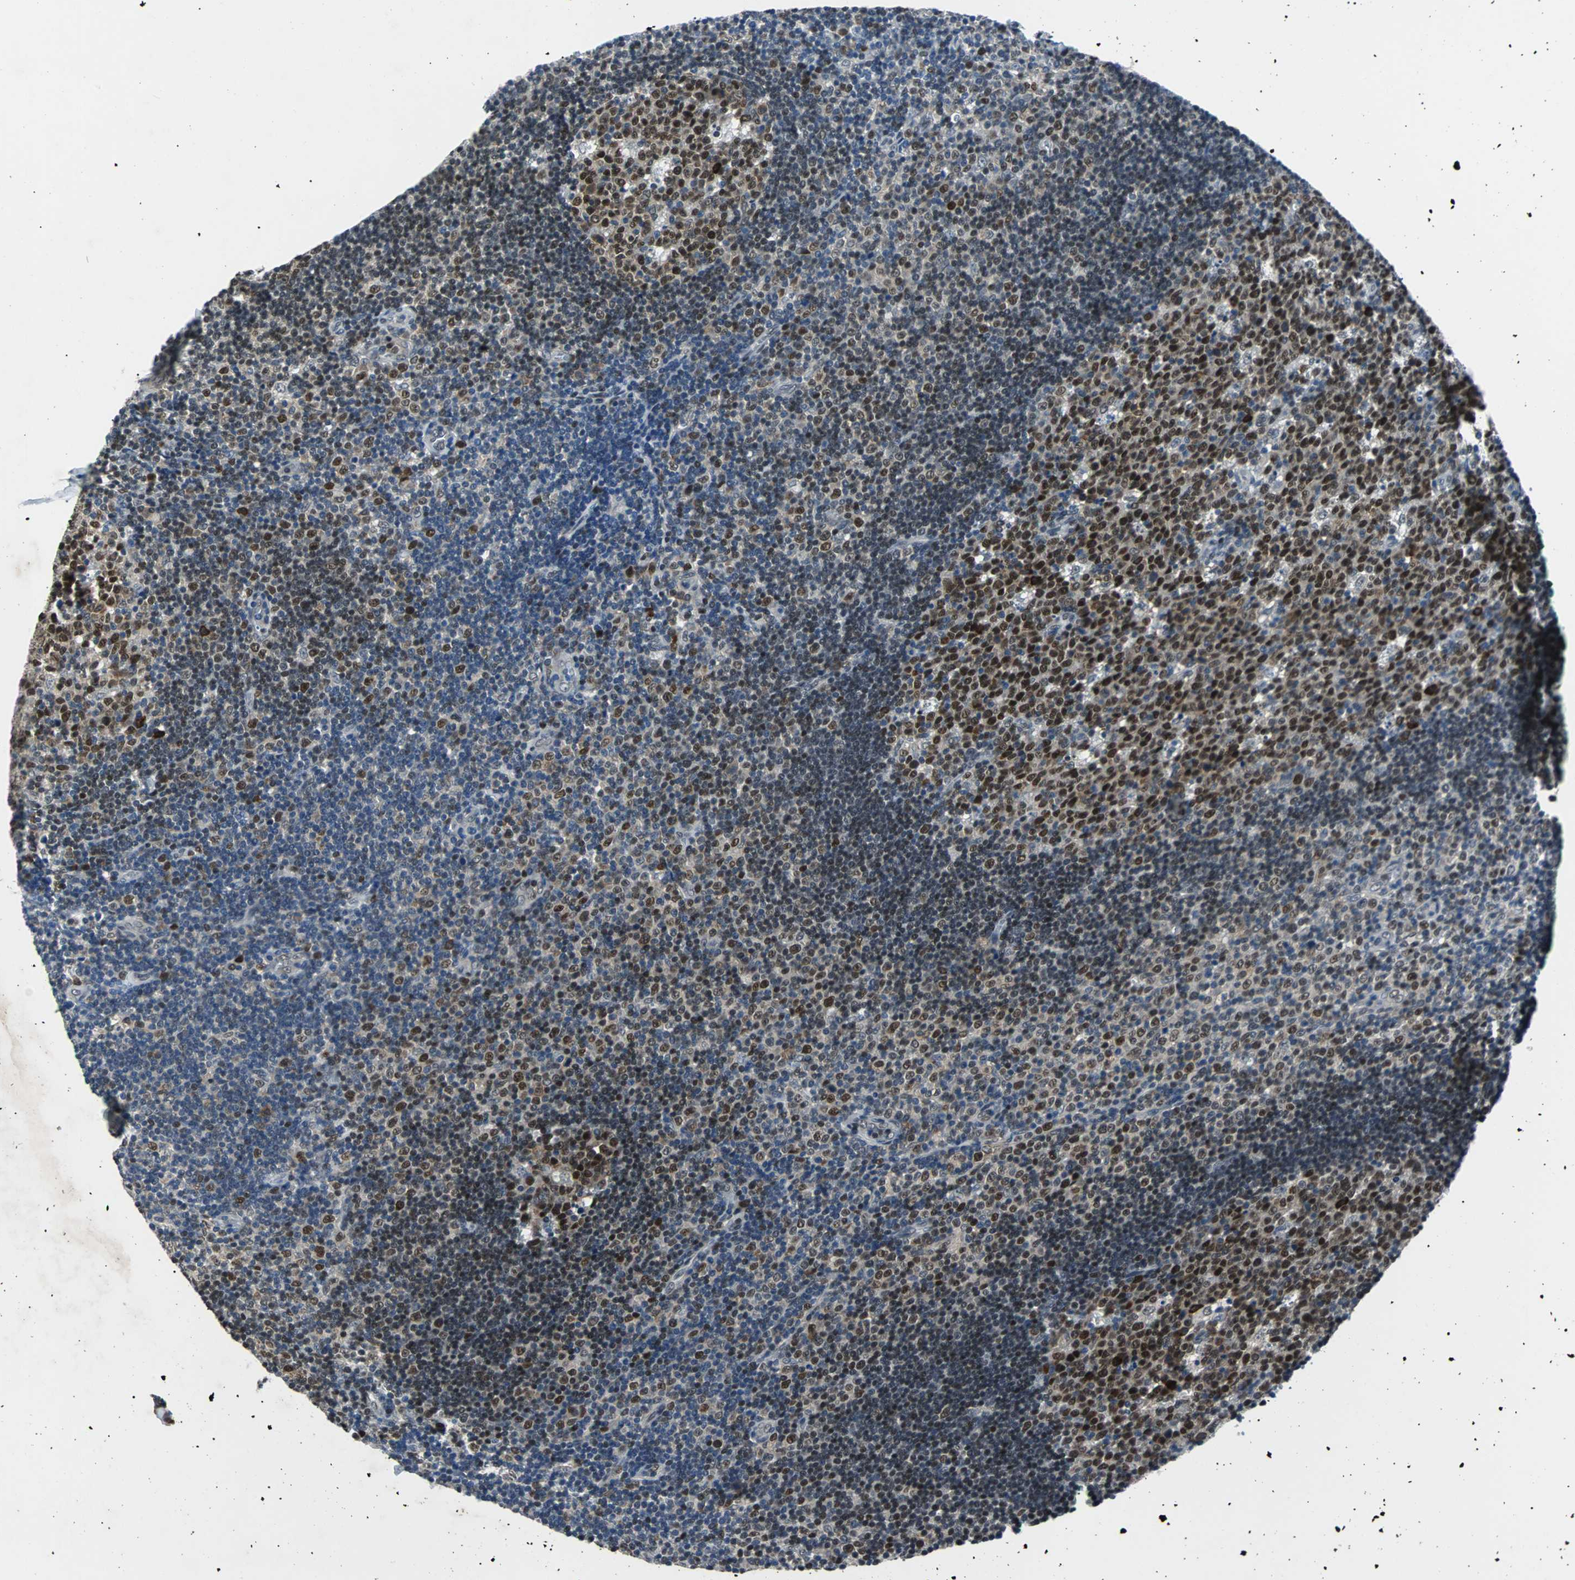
{"staining": {"intensity": "strong", "quantity": ">75%", "location": "nuclear"}, "tissue": "lymph node", "cell_type": "Germinal center cells", "image_type": "normal", "snomed": [{"axis": "morphology", "description": "Normal tissue, NOS"}, {"axis": "topography", "description": "Lymph node"}, {"axis": "topography", "description": "Salivary gland"}], "caption": "A brown stain shows strong nuclear staining of a protein in germinal center cells of unremarkable lymph node.", "gene": "USP28", "patient": {"sex": "male", "age": 8}}